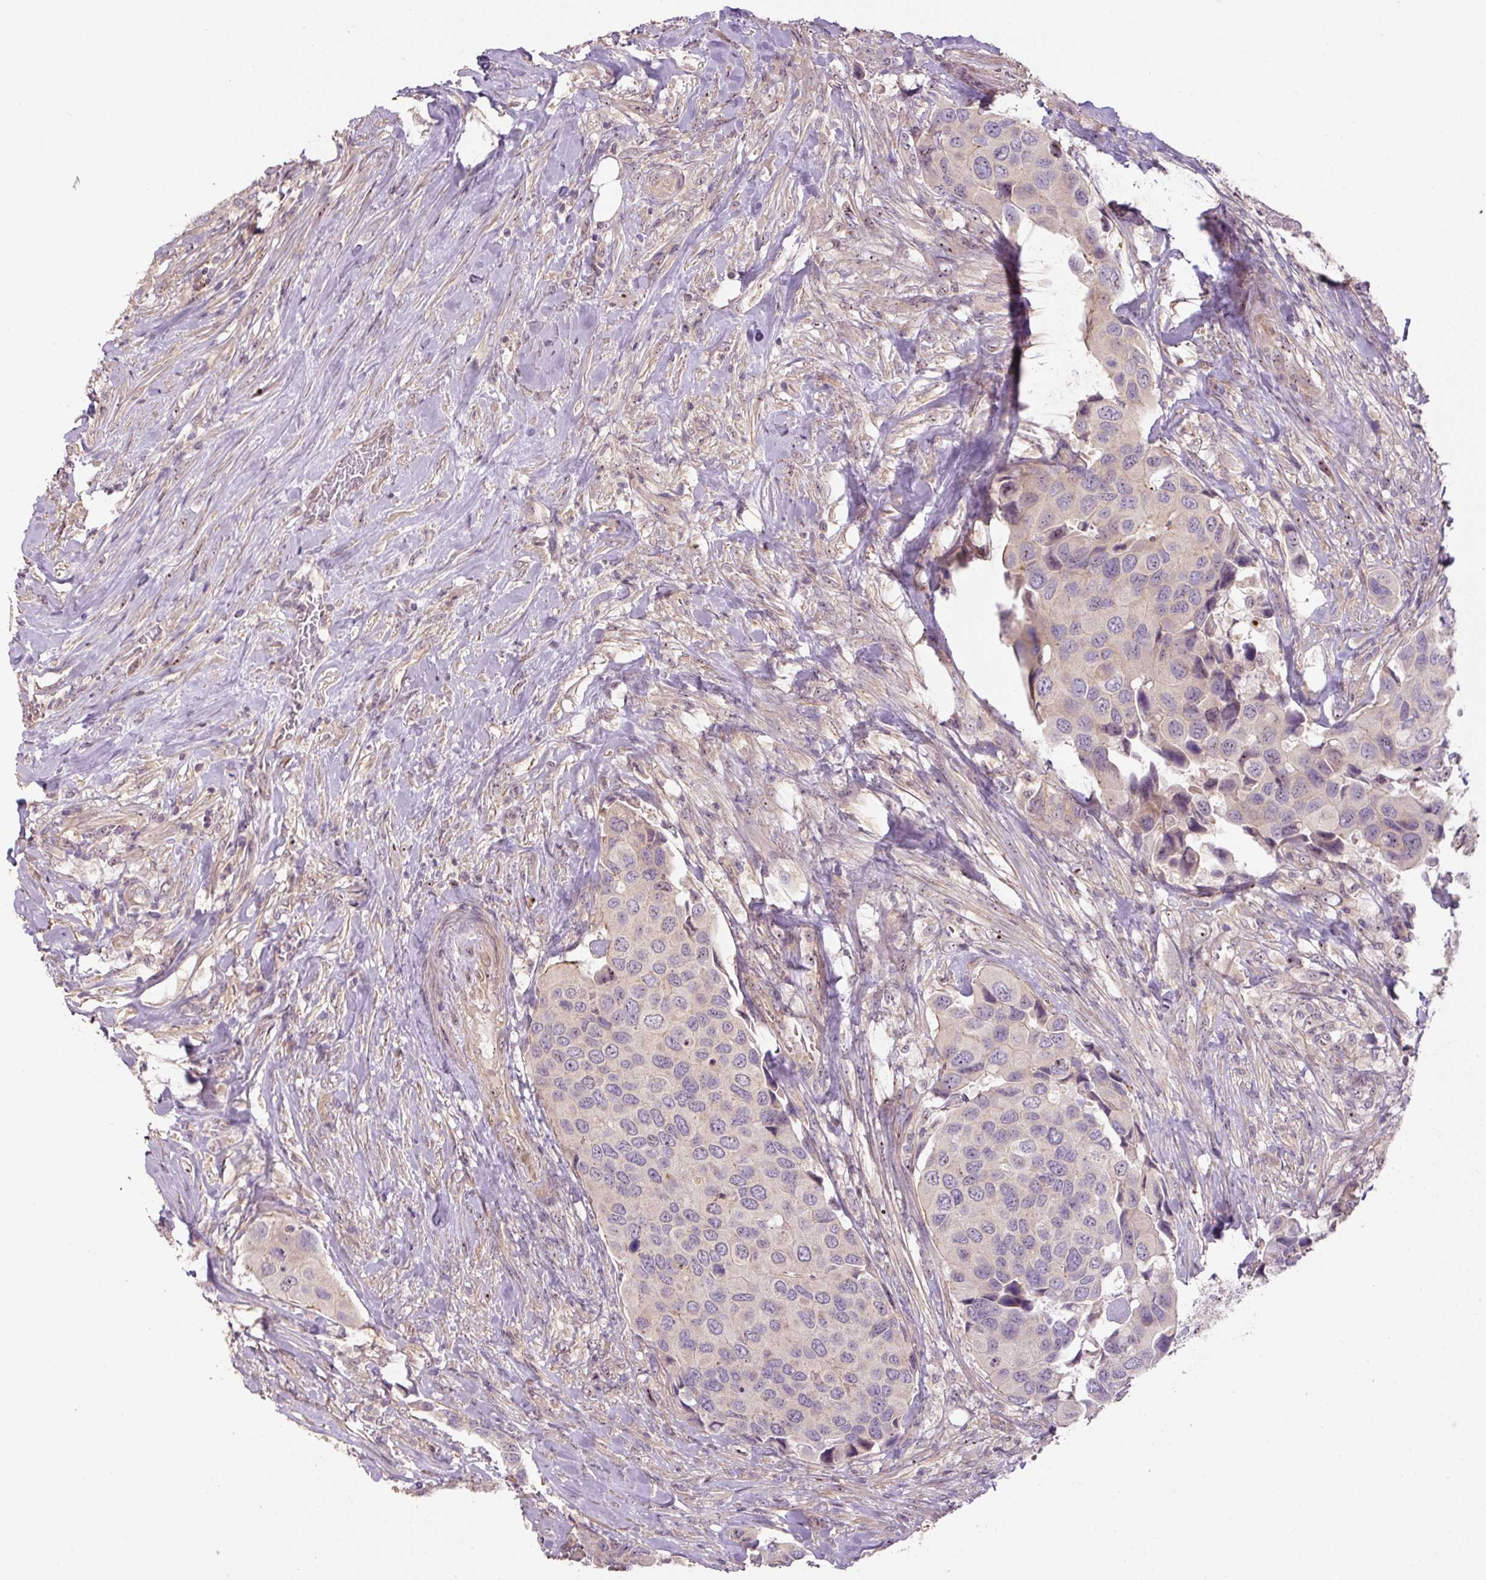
{"staining": {"intensity": "negative", "quantity": "none", "location": "none"}, "tissue": "urothelial cancer", "cell_type": "Tumor cells", "image_type": "cancer", "snomed": [{"axis": "morphology", "description": "Urothelial carcinoma, High grade"}, {"axis": "topography", "description": "Urinary bladder"}], "caption": "Image shows no significant protein positivity in tumor cells of high-grade urothelial carcinoma. The staining was performed using DAB (3,3'-diaminobenzidine) to visualize the protein expression in brown, while the nuclei were stained in blue with hematoxylin (Magnification: 20x).", "gene": "TMEM151B", "patient": {"sex": "male", "age": 74}}